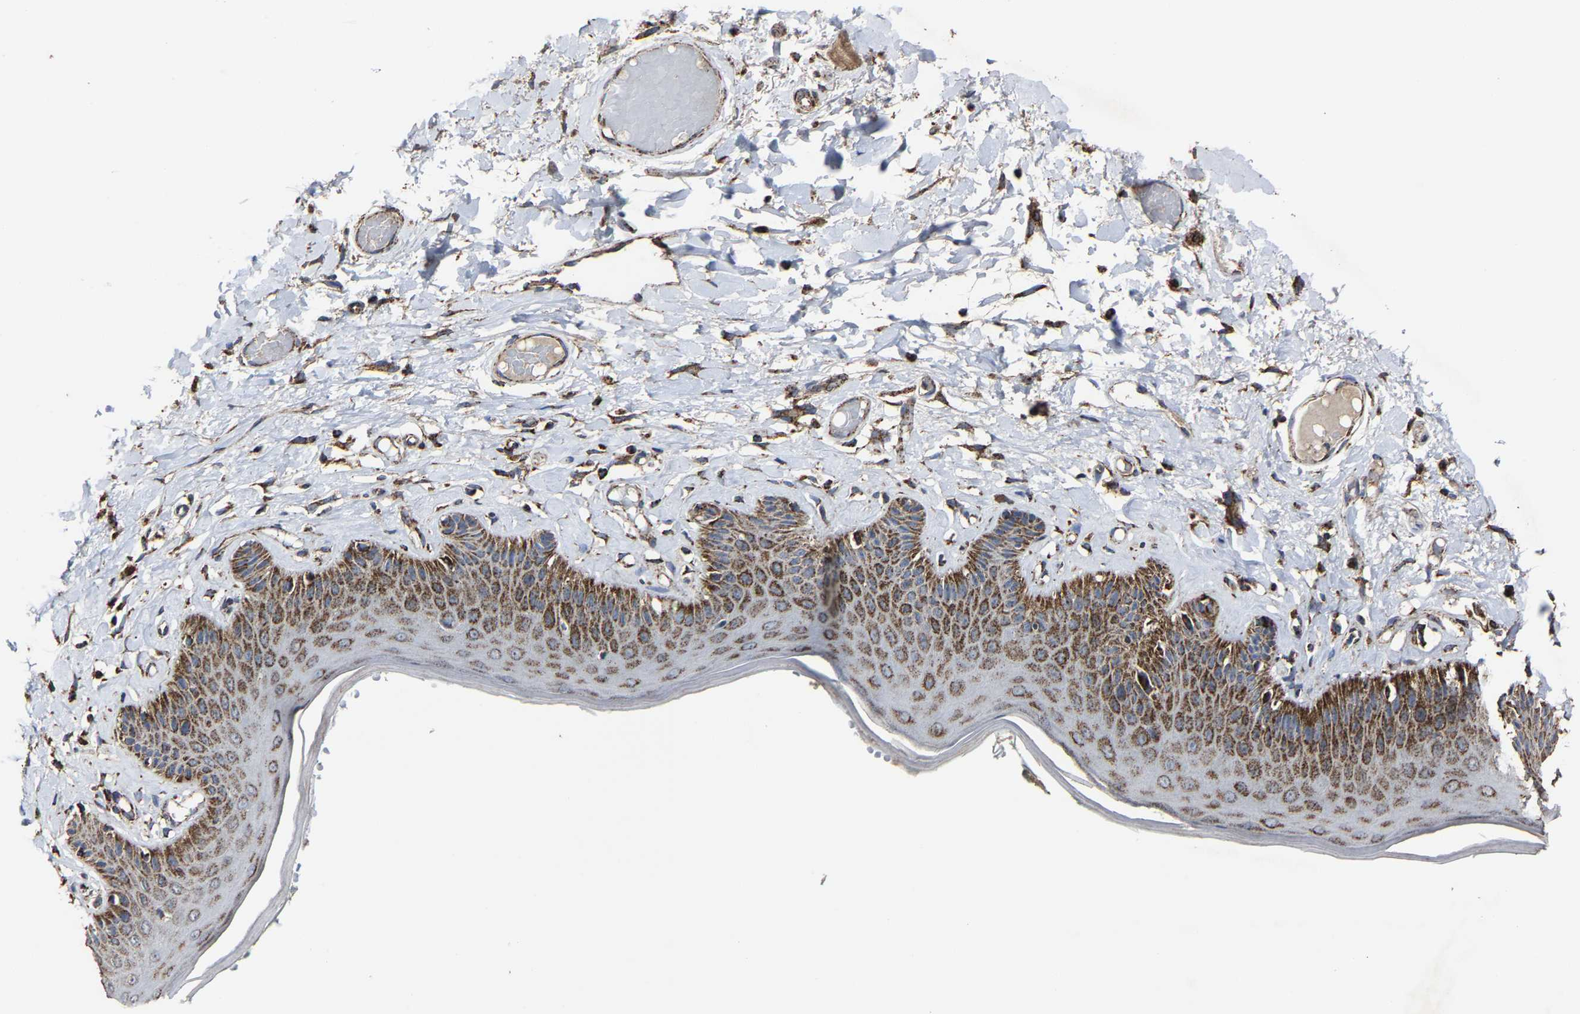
{"staining": {"intensity": "strong", "quantity": ">75%", "location": "cytoplasmic/membranous"}, "tissue": "skin", "cell_type": "Epidermal cells", "image_type": "normal", "snomed": [{"axis": "morphology", "description": "Normal tissue, NOS"}, {"axis": "topography", "description": "Vulva"}], "caption": "The micrograph exhibits staining of unremarkable skin, revealing strong cytoplasmic/membranous protein positivity (brown color) within epidermal cells. The staining was performed using DAB (3,3'-diaminobenzidine) to visualize the protein expression in brown, while the nuclei were stained in blue with hematoxylin (Magnification: 20x).", "gene": "NDUFV3", "patient": {"sex": "female", "age": 73}}